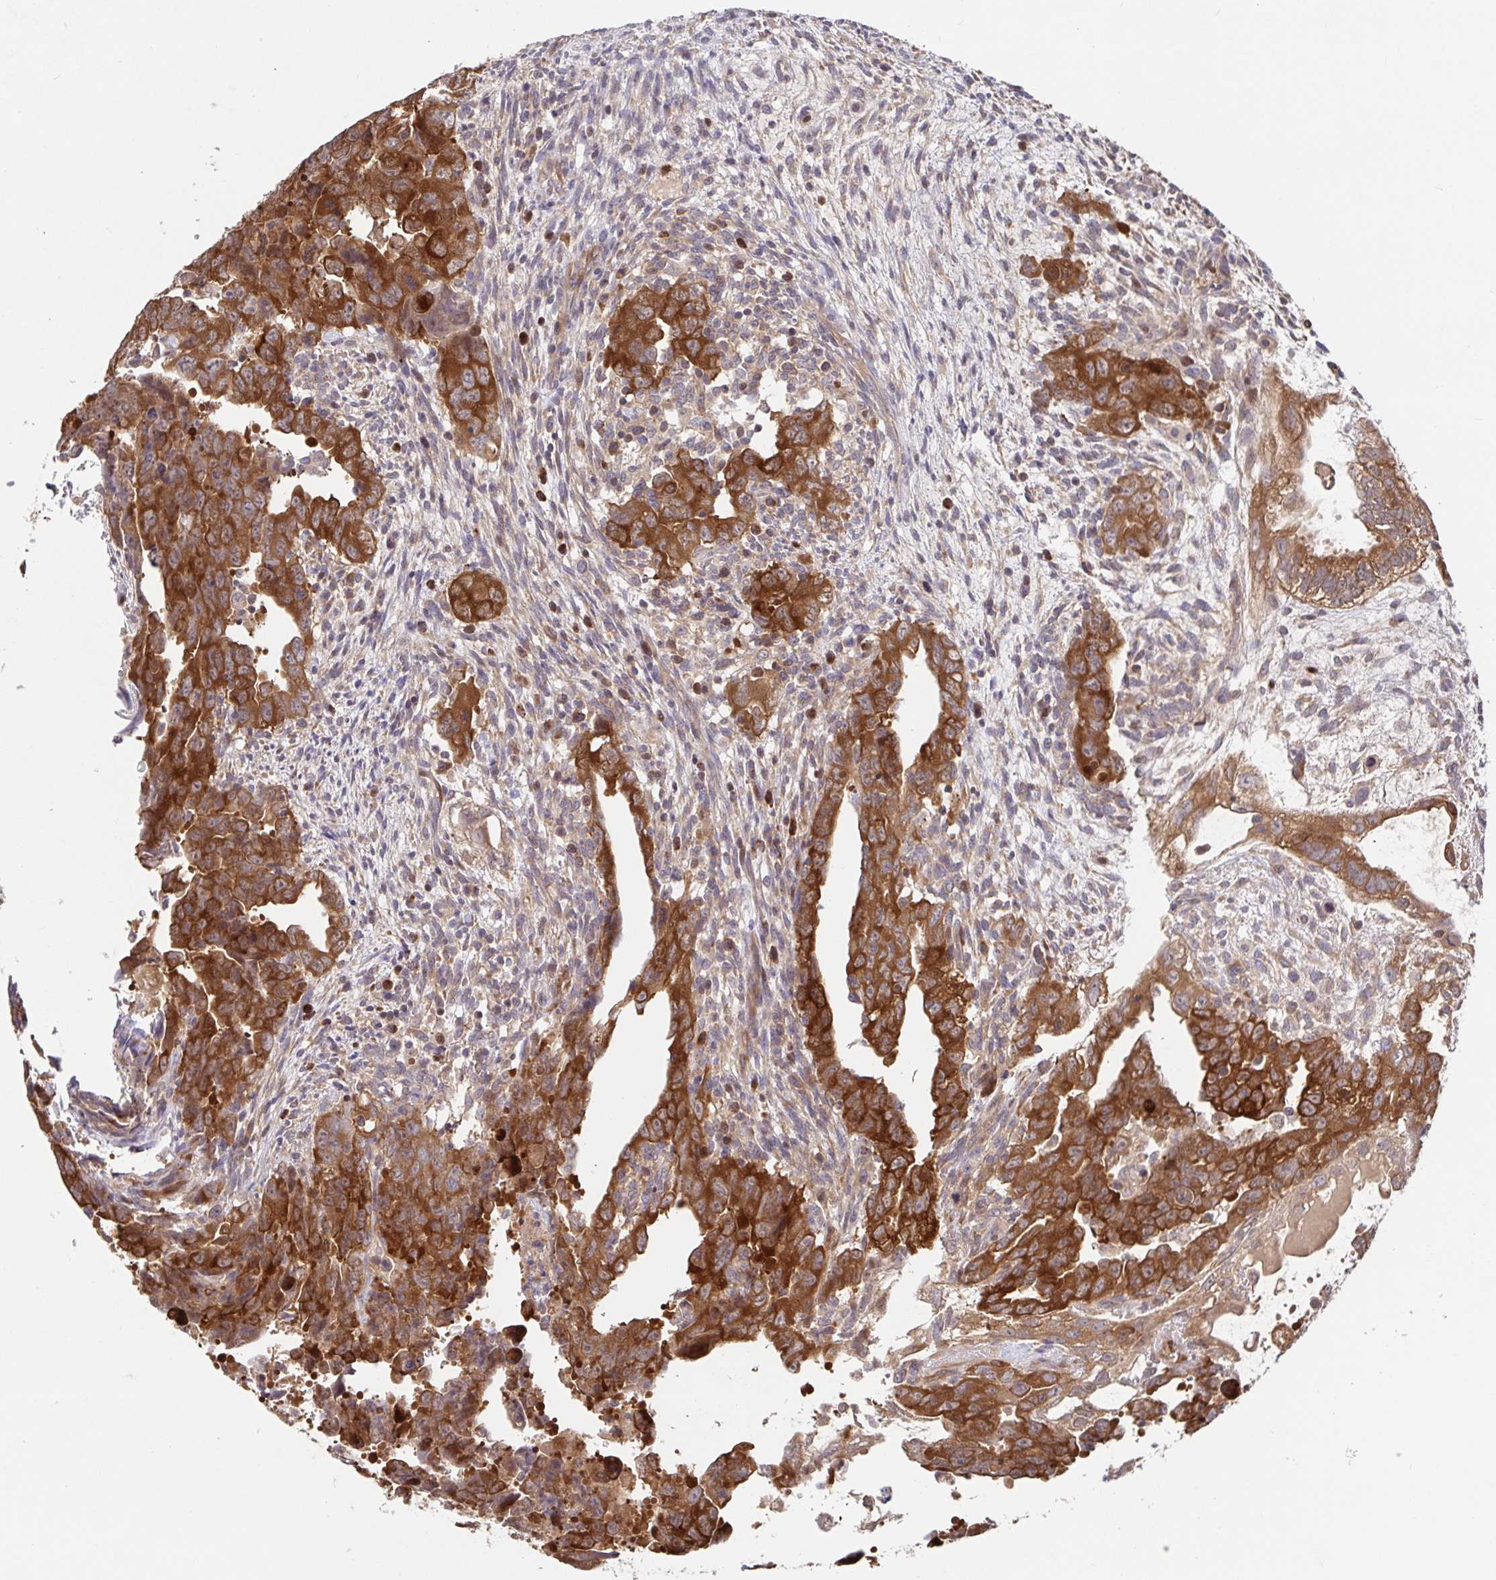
{"staining": {"intensity": "strong", "quantity": ">75%", "location": "cytoplasmic/membranous"}, "tissue": "testis cancer", "cell_type": "Tumor cells", "image_type": "cancer", "snomed": [{"axis": "morphology", "description": "Carcinoma, Embryonal, NOS"}, {"axis": "topography", "description": "Testis"}], "caption": "Brown immunohistochemical staining in testis embryonal carcinoma exhibits strong cytoplasmic/membranous positivity in about >75% of tumor cells.", "gene": "AACS", "patient": {"sex": "male", "age": 24}}